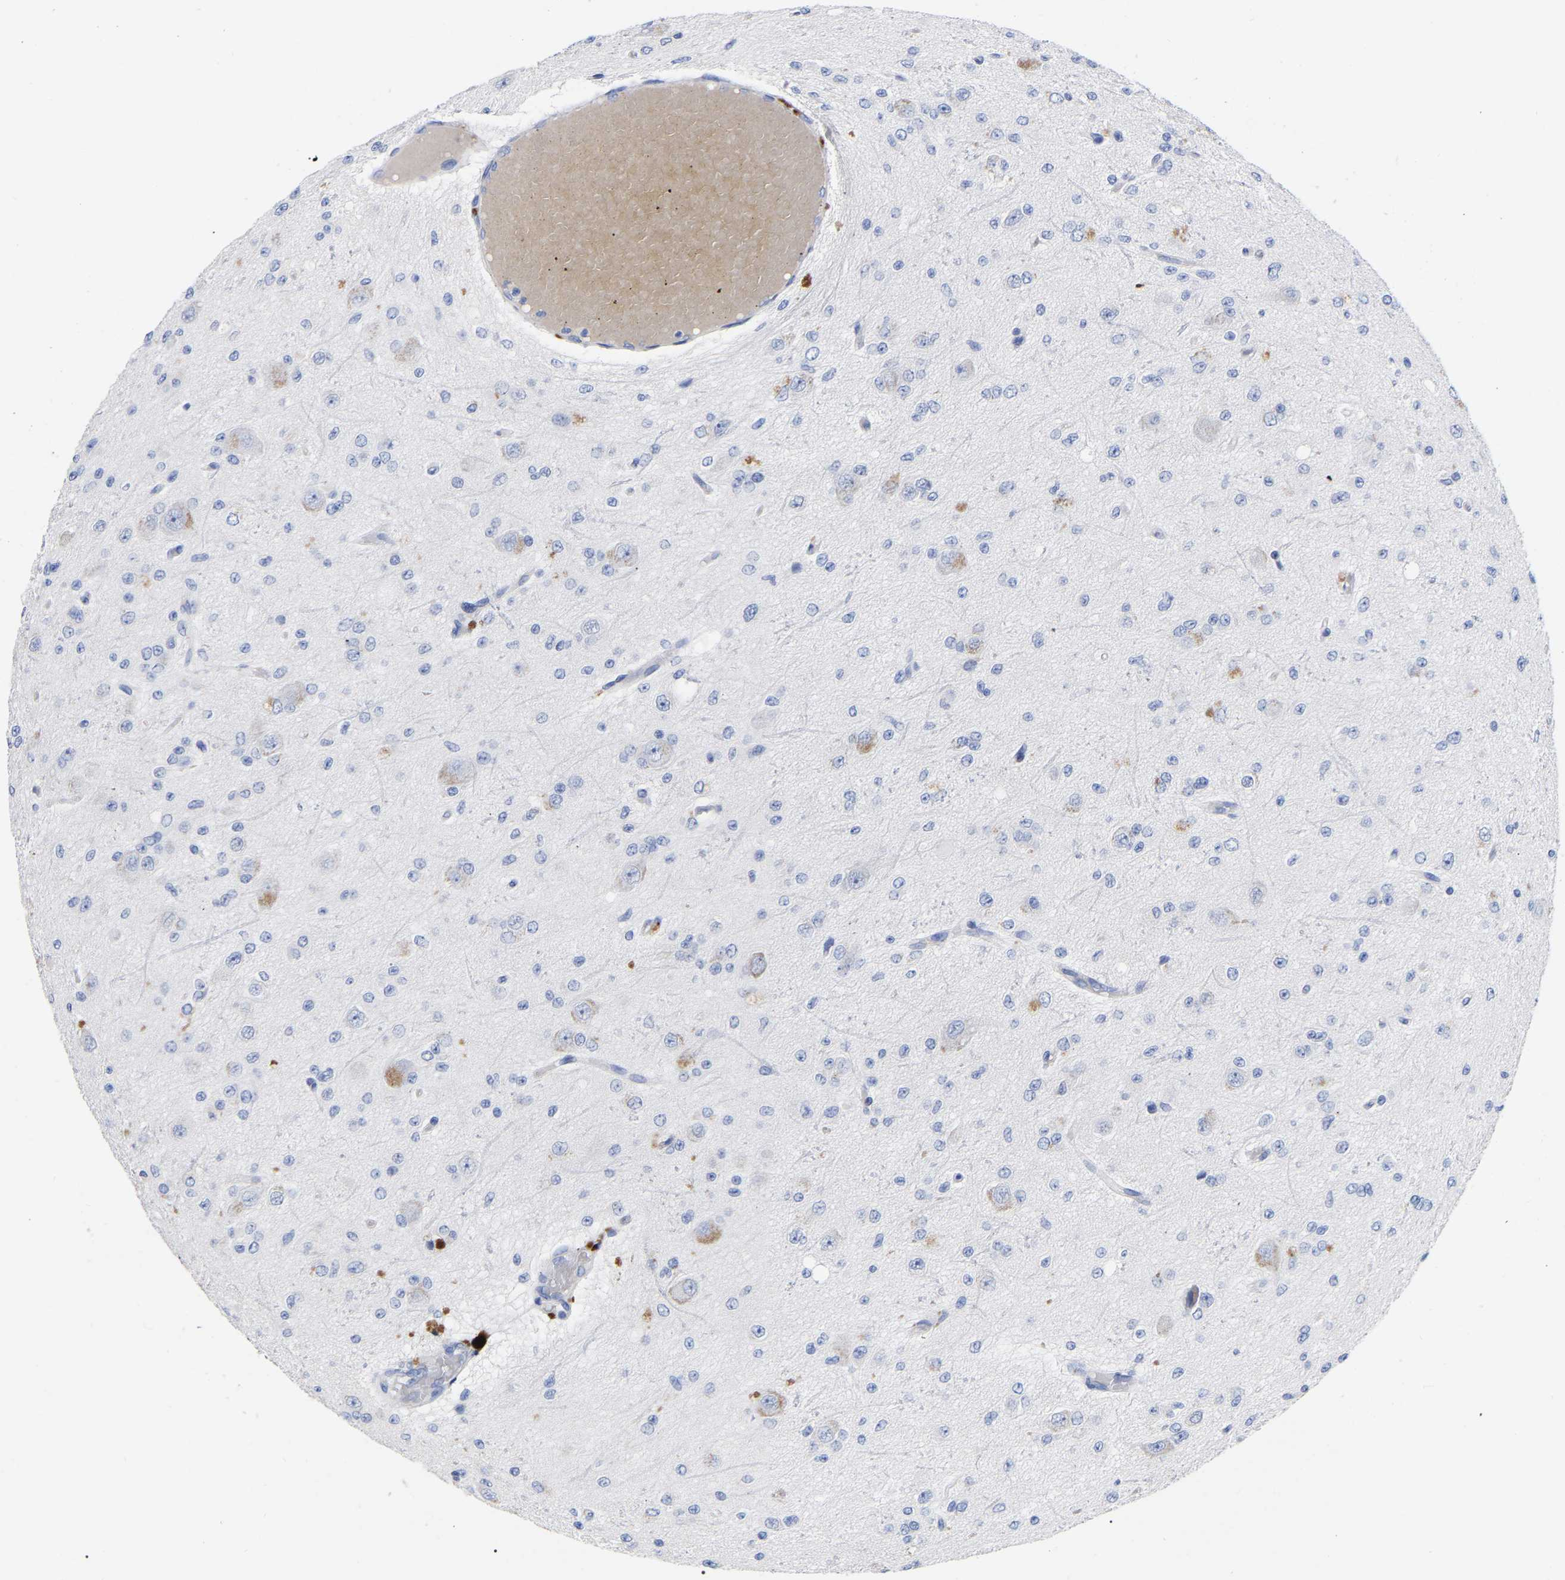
{"staining": {"intensity": "negative", "quantity": "none", "location": "none"}, "tissue": "glioma", "cell_type": "Tumor cells", "image_type": "cancer", "snomed": [{"axis": "morphology", "description": "Glioma, malignant, High grade"}, {"axis": "topography", "description": "pancreas cauda"}], "caption": "Immunohistochemistry image of neoplastic tissue: human malignant high-grade glioma stained with DAB shows no significant protein expression in tumor cells.", "gene": "GDF3", "patient": {"sex": "male", "age": 60}}